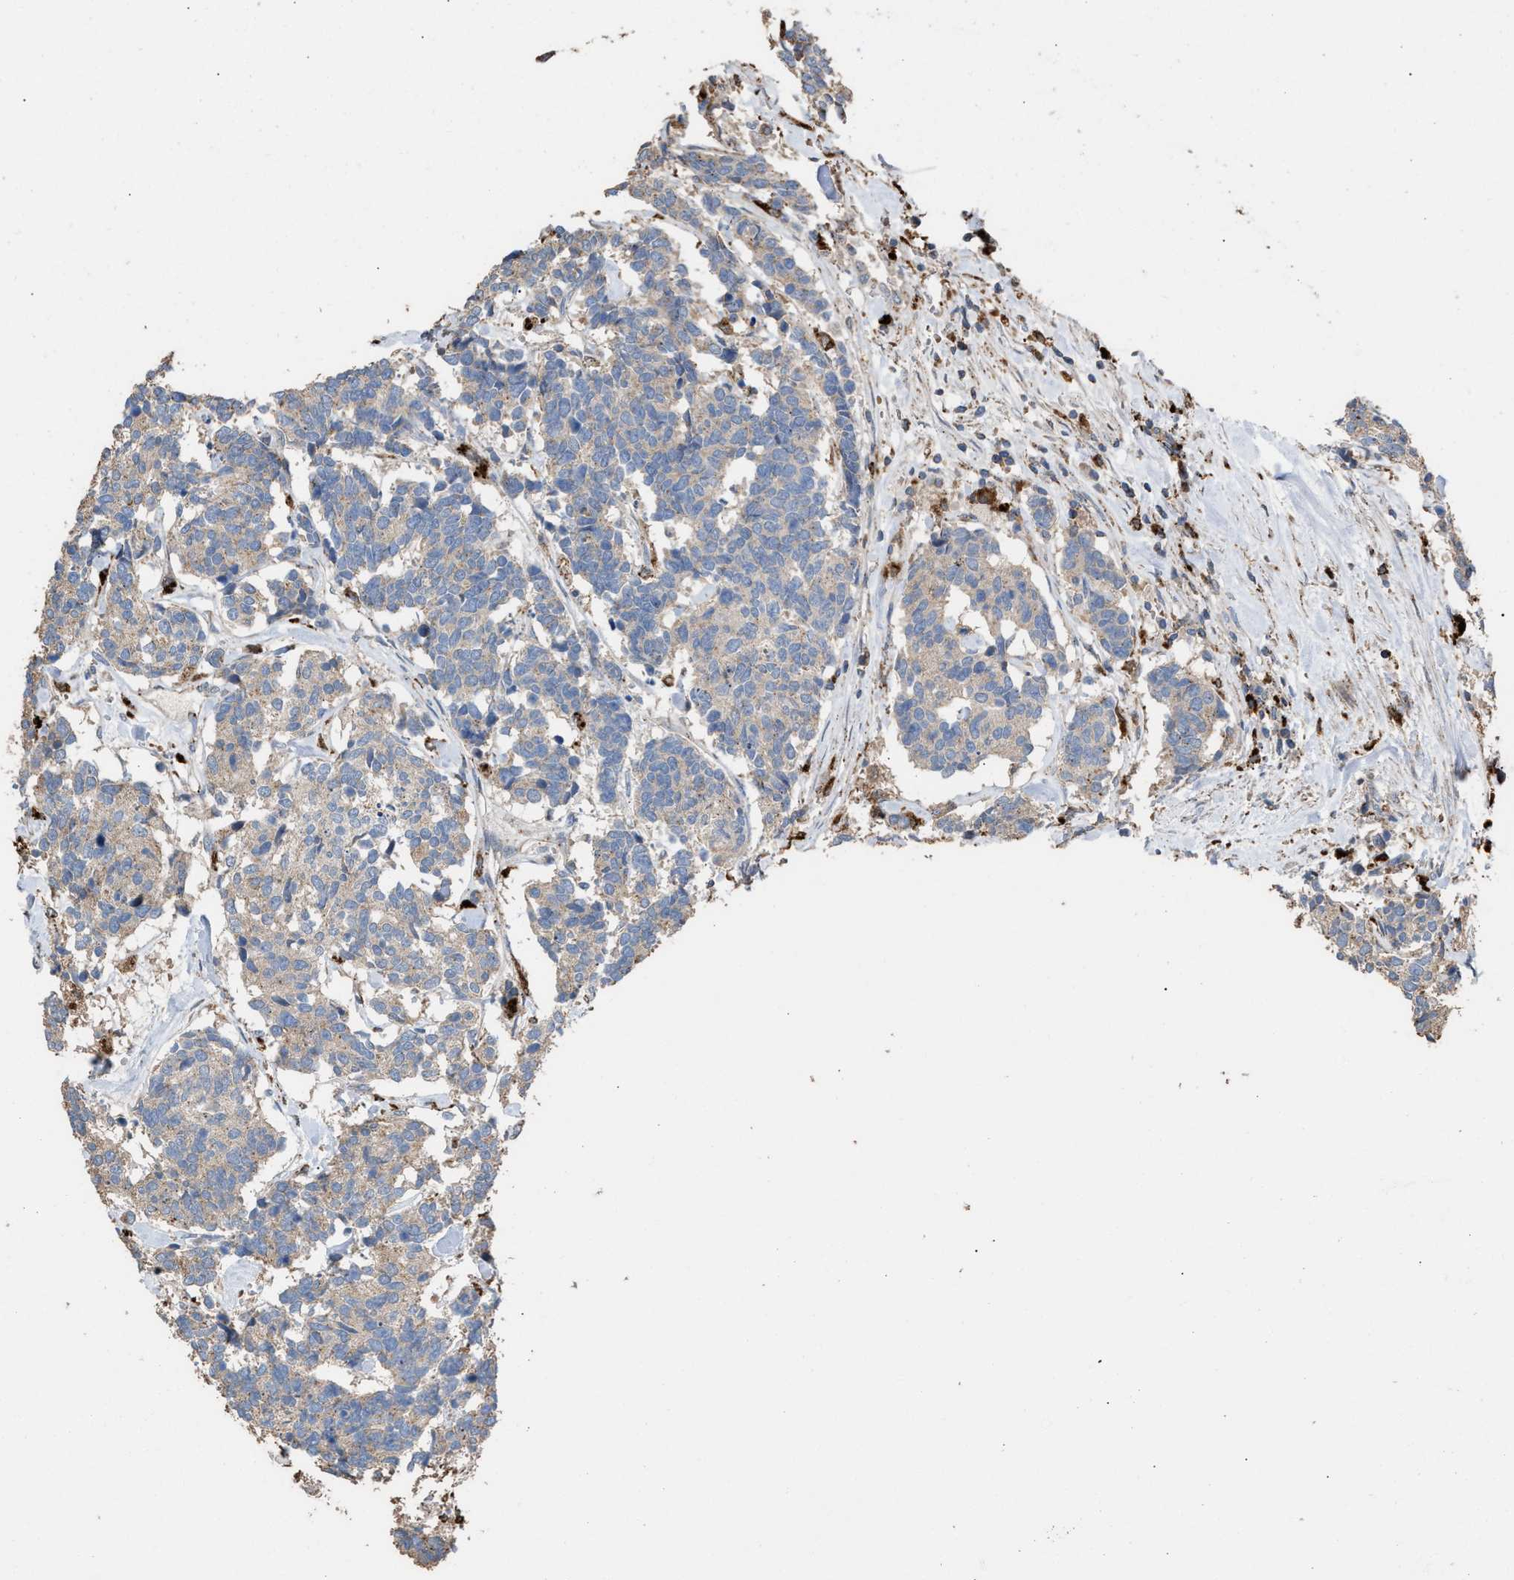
{"staining": {"intensity": "weak", "quantity": "<25%", "location": "cytoplasmic/membranous"}, "tissue": "carcinoid", "cell_type": "Tumor cells", "image_type": "cancer", "snomed": [{"axis": "morphology", "description": "Carcinoma, NOS"}, {"axis": "morphology", "description": "Carcinoid, malignant, NOS"}, {"axis": "topography", "description": "Urinary bladder"}], "caption": "Immunohistochemistry (IHC) photomicrograph of neoplastic tissue: carcinoid stained with DAB reveals no significant protein positivity in tumor cells.", "gene": "ELMO3", "patient": {"sex": "male", "age": 57}}